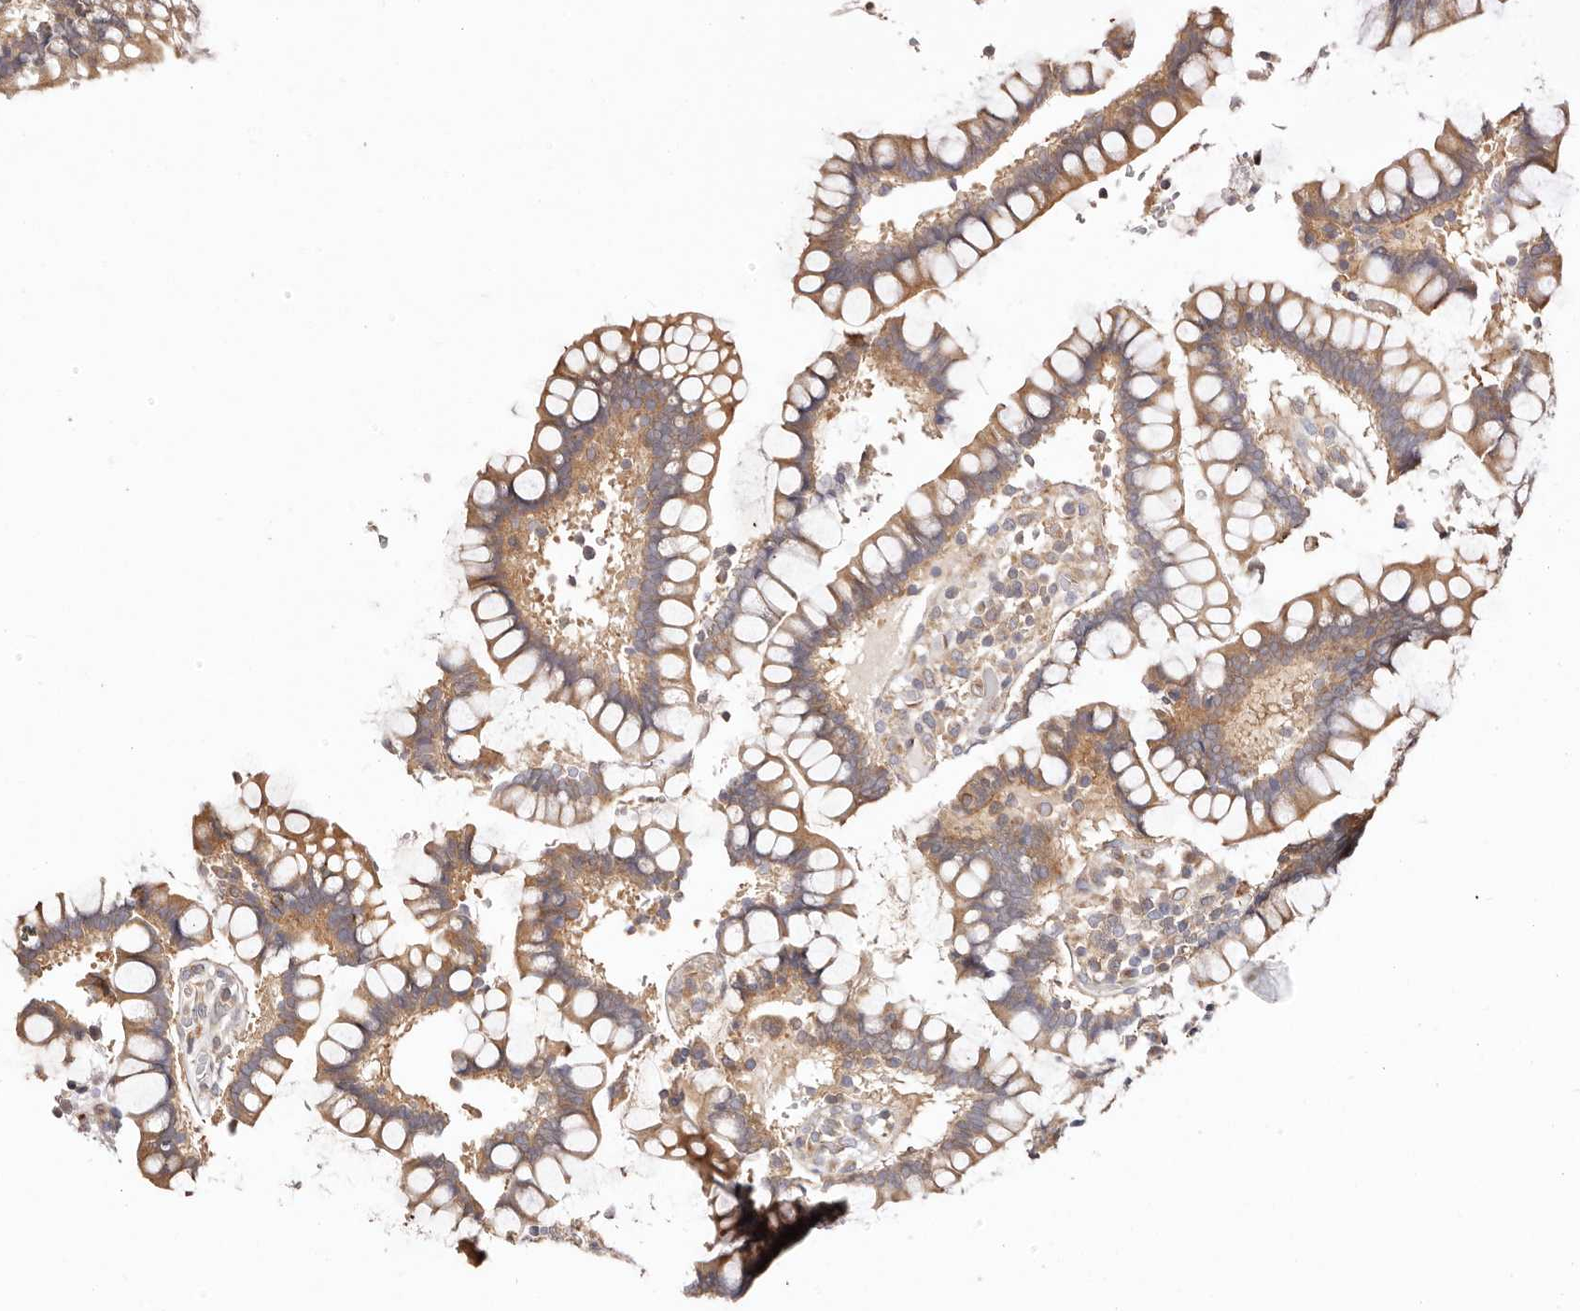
{"staining": {"intensity": "weak", "quantity": ">75%", "location": "cytoplasmic/membranous"}, "tissue": "colon", "cell_type": "Endothelial cells", "image_type": "normal", "snomed": [{"axis": "morphology", "description": "Normal tissue, NOS"}, {"axis": "topography", "description": "Colon"}], "caption": "A low amount of weak cytoplasmic/membranous positivity is identified in approximately >75% of endothelial cells in unremarkable colon. (Brightfield microscopy of DAB IHC at high magnification).", "gene": "MAPK1", "patient": {"sex": "female", "age": 79}}